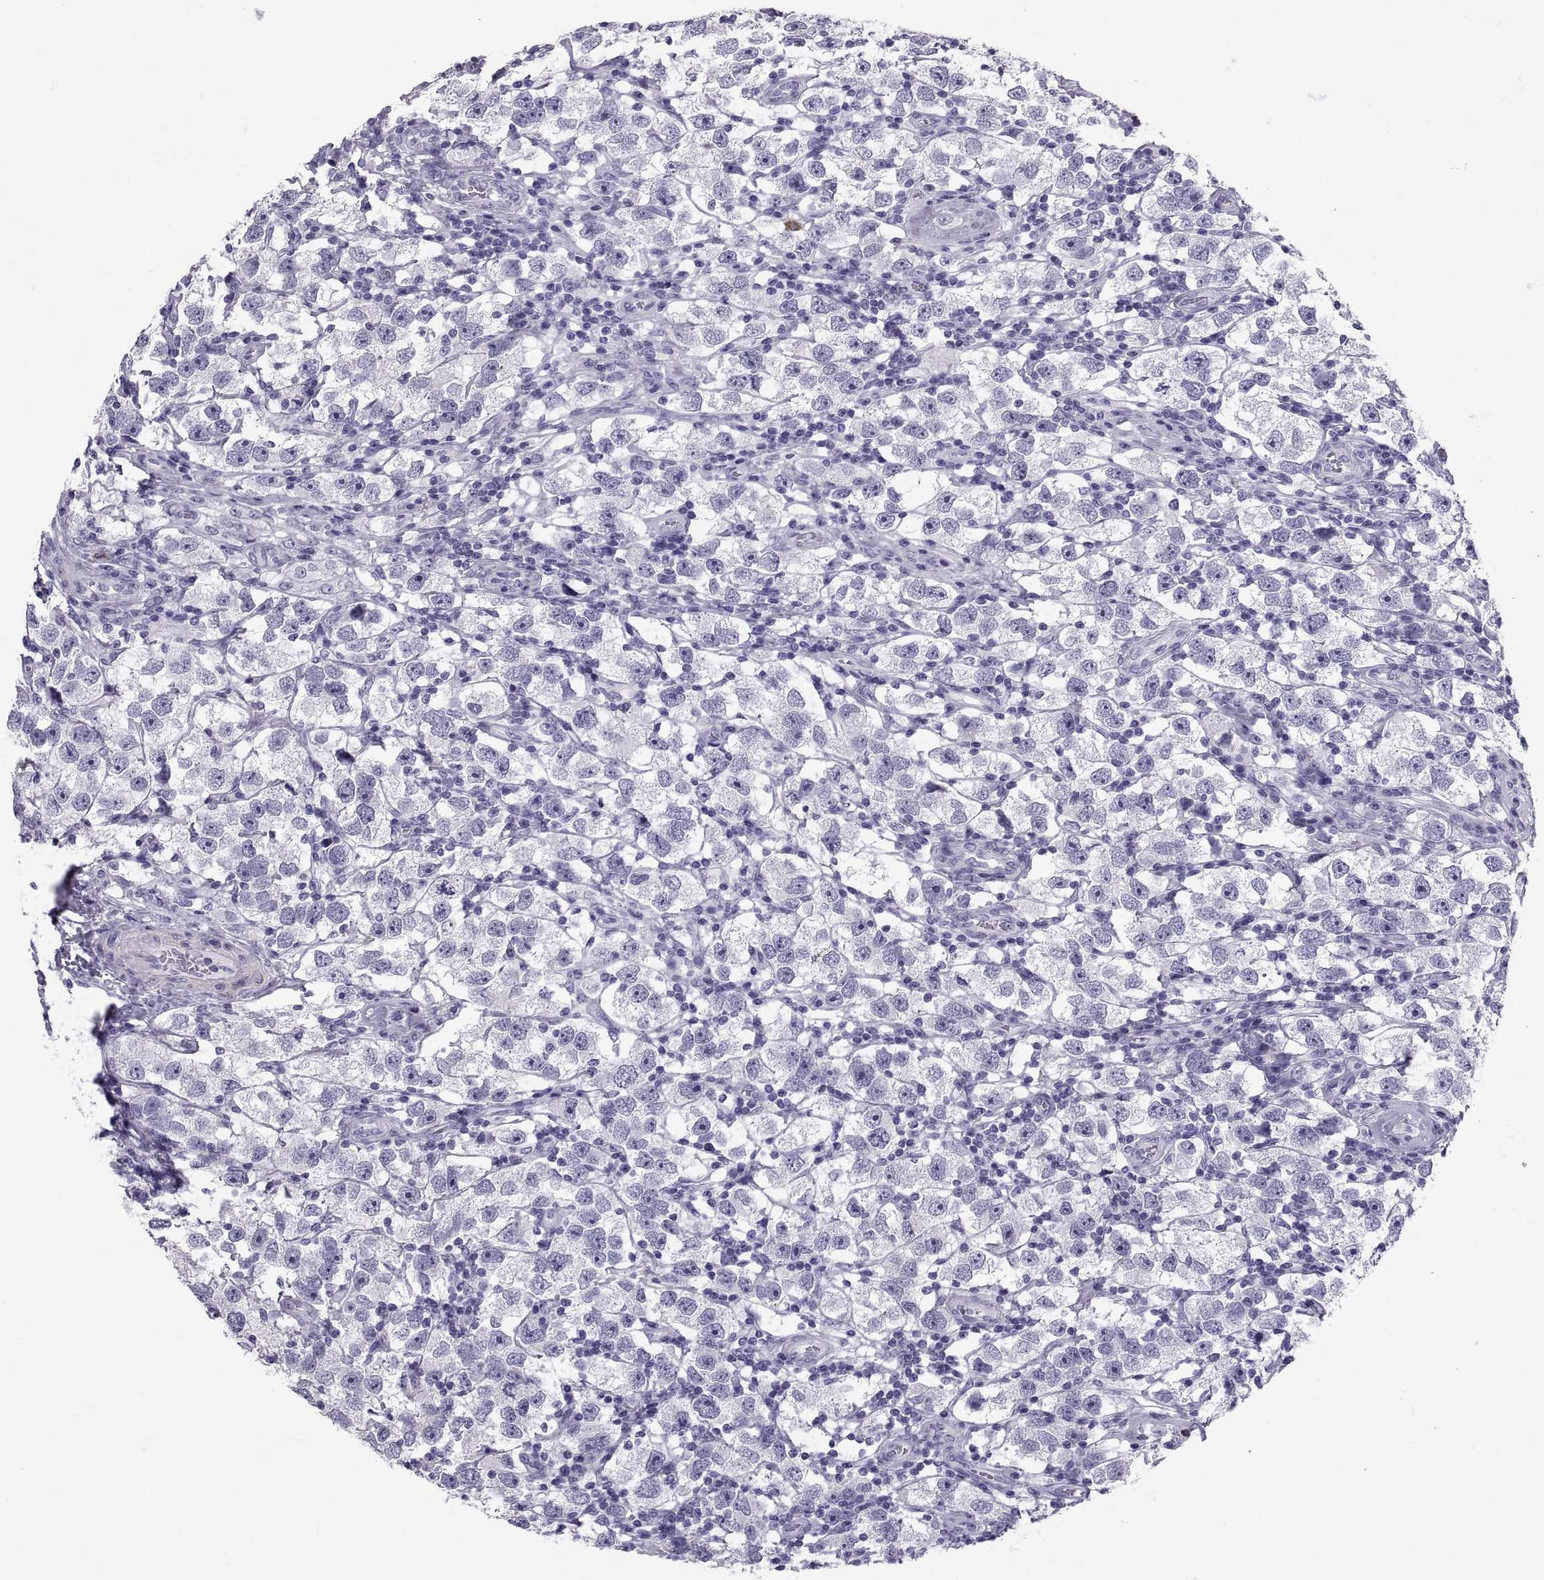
{"staining": {"intensity": "negative", "quantity": "none", "location": "none"}, "tissue": "testis cancer", "cell_type": "Tumor cells", "image_type": "cancer", "snomed": [{"axis": "morphology", "description": "Seminoma, NOS"}, {"axis": "topography", "description": "Testis"}], "caption": "High power microscopy histopathology image of an IHC micrograph of testis cancer (seminoma), revealing no significant expression in tumor cells.", "gene": "CT47A10", "patient": {"sex": "male", "age": 26}}